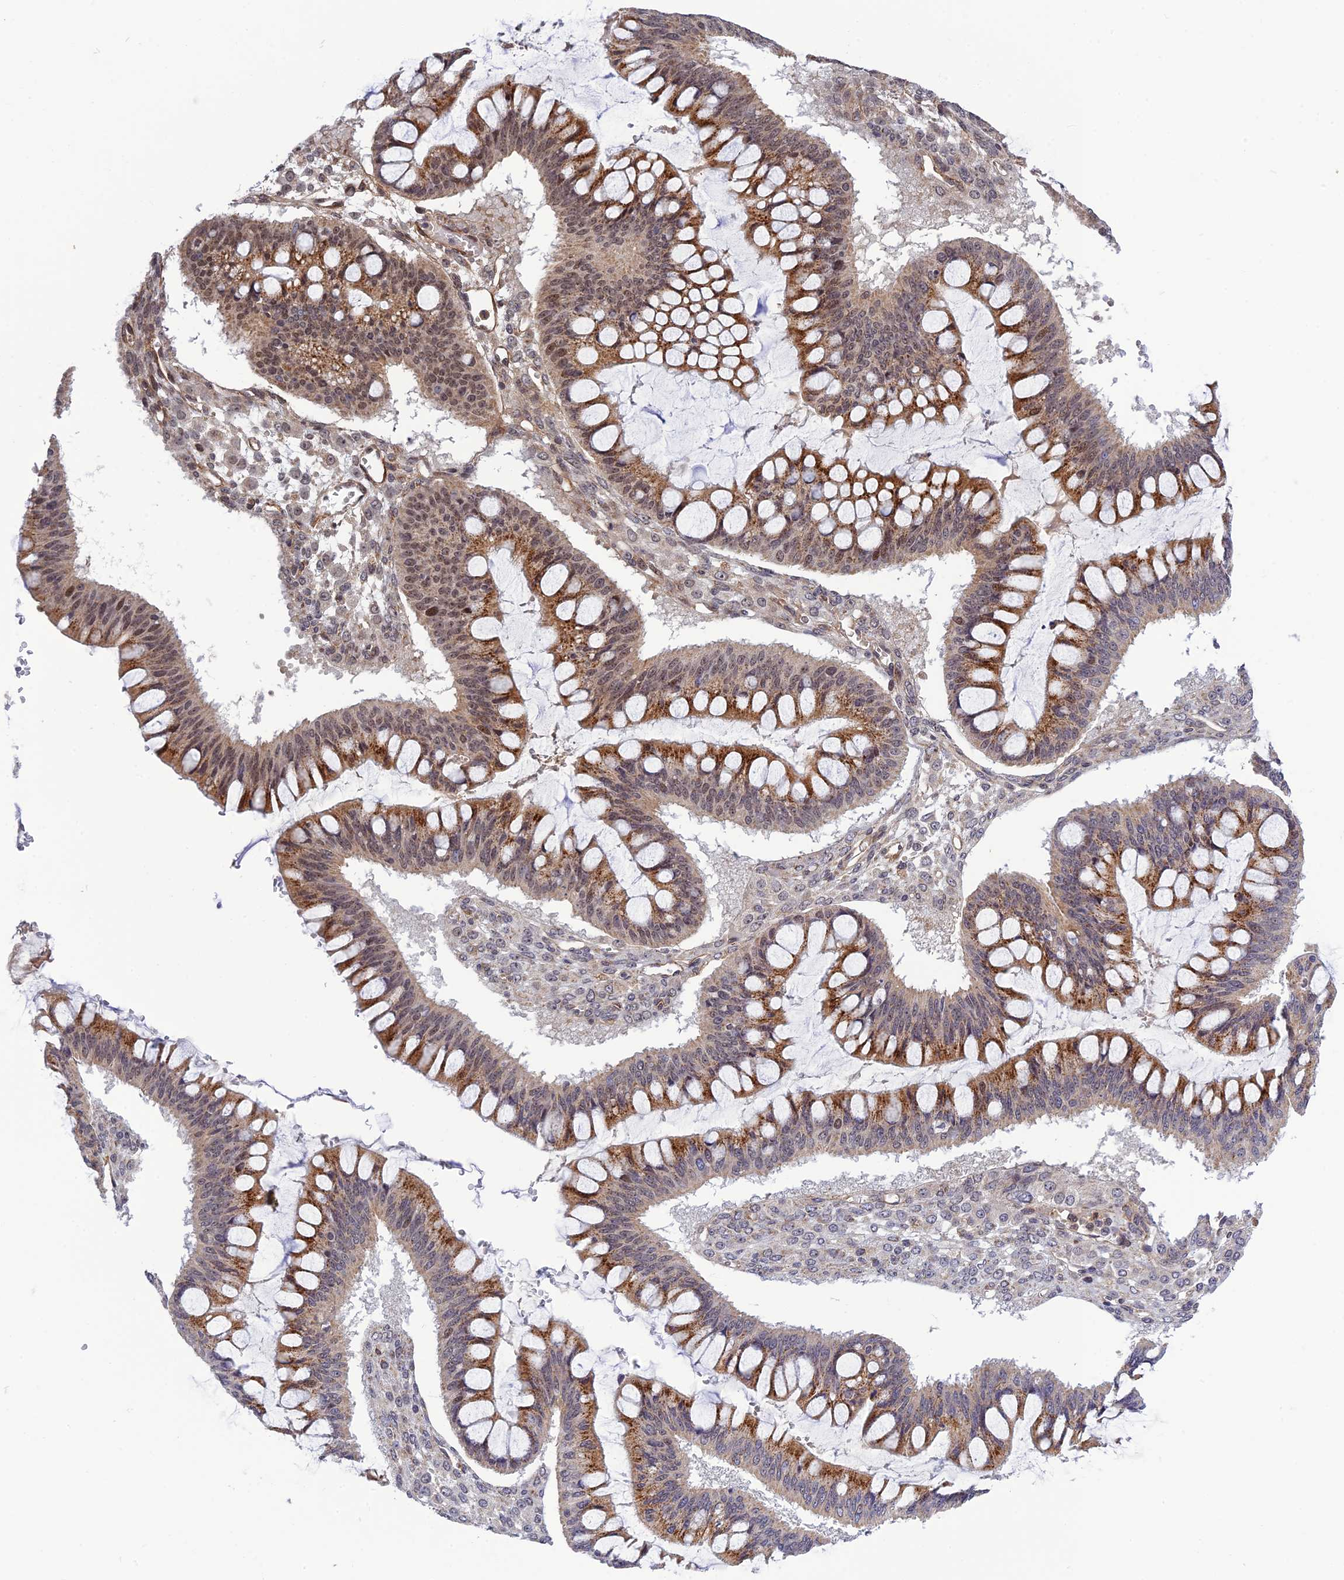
{"staining": {"intensity": "moderate", "quantity": ">75%", "location": "cytoplasmic/membranous,nuclear"}, "tissue": "ovarian cancer", "cell_type": "Tumor cells", "image_type": "cancer", "snomed": [{"axis": "morphology", "description": "Cystadenocarcinoma, mucinous, NOS"}, {"axis": "topography", "description": "Ovary"}], "caption": "This photomicrograph demonstrates immunohistochemistry staining of human ovarian mucinous cystadenocarcinoma, with medium moderate cytoplasmic/membranous and nuclear expression in about >75% of tumor cells.", "gene": "REXO1", "patient": {"sex": "female", "age": 73}}